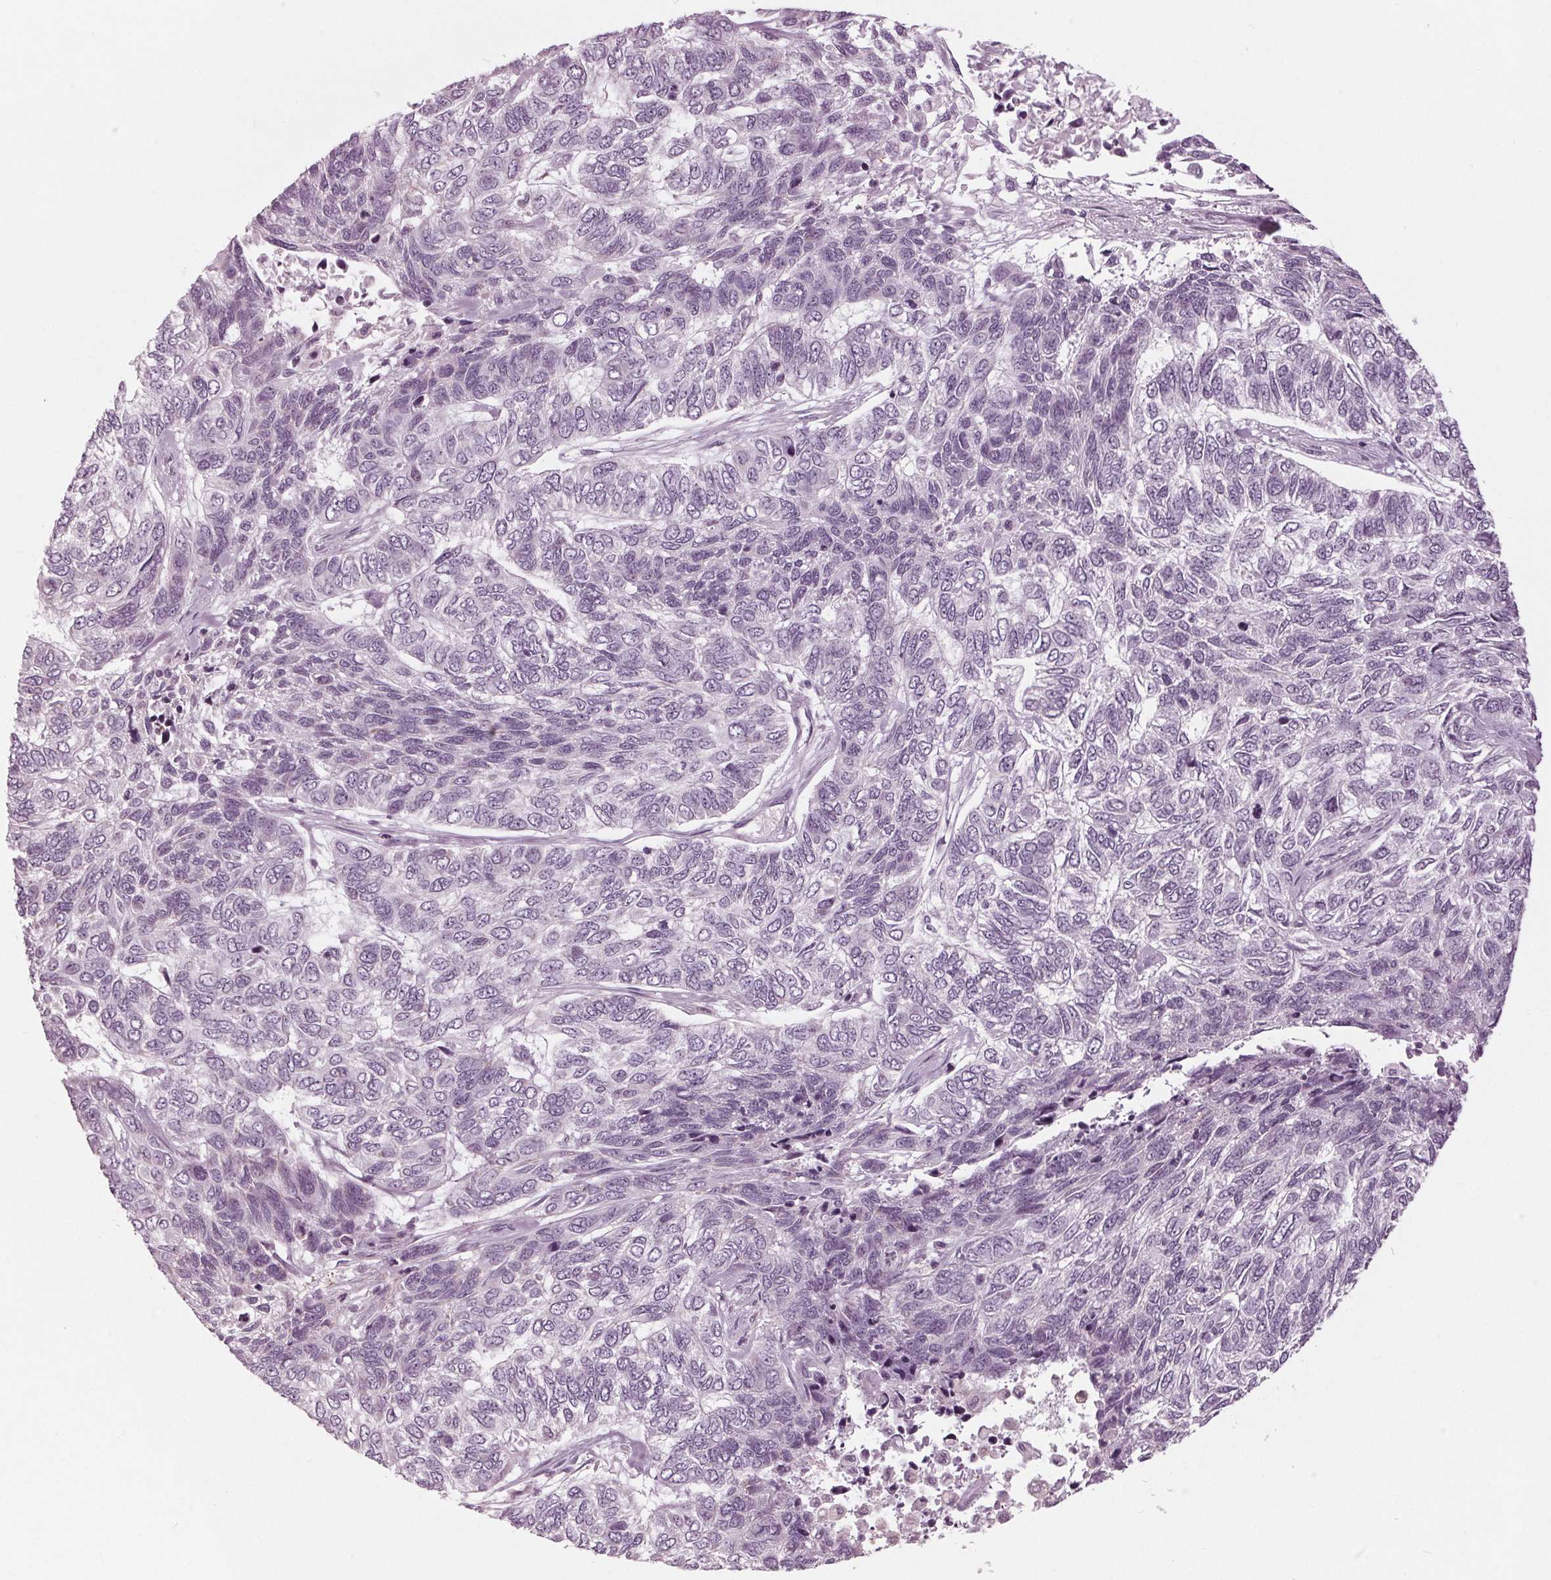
{"staining": {"intensity": "negative", "quantity": "none", "location": "none"}, "tissue": "skin cancer", "cell_type": "Tumor cells", "image_type": "cancer", "snomed": [{"axis": "morphology", "description": "Basal cell carcinoma"}, {"axis": "topography", "description": "Skin"}], "caption": "Protein analysis of basal cell carcinoma (skin) reveals no significant staining in tumor cells.", "gene": "CLN6", "patient": {"sex": "female", "age": 65}}